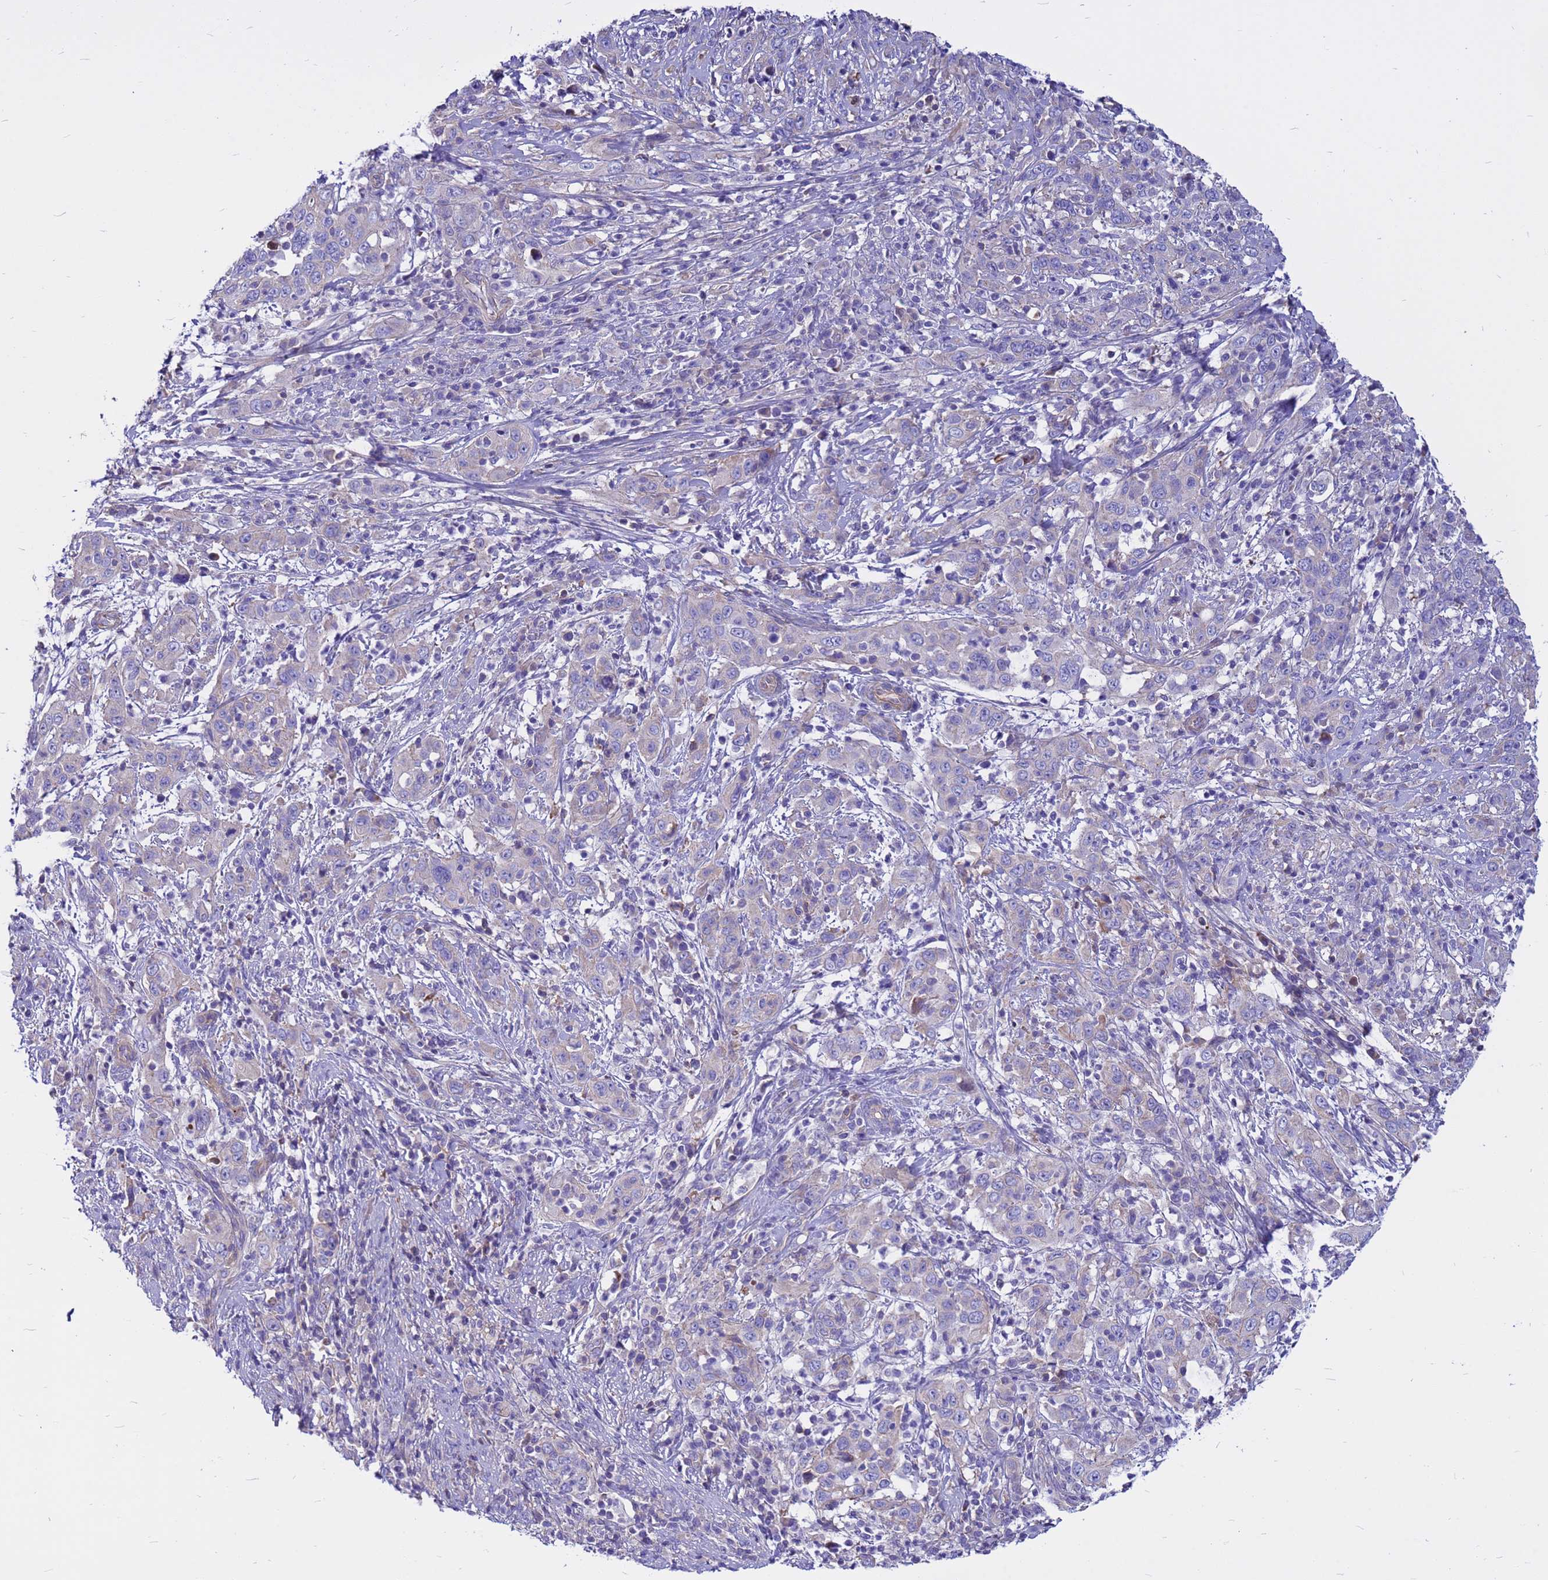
{"staining": {"intensity": "negative", "quantity": "none", "location": "none"}, "tissue": "cervical cancer", "cell_type": "Tumor cells", "image_type": "cancer", "snomed": [{"axis": "morphology", "description": "Squamous cell carcinoma, NOS"}, {"axis": "topography", "description": "Cervix"}], "caption": "Tumor cells are negative for protein expression in human cervical cancer (squamous cell carcinoma).", "gene": "CRHBP", "patient": {"sex": "female", "age": 46}}